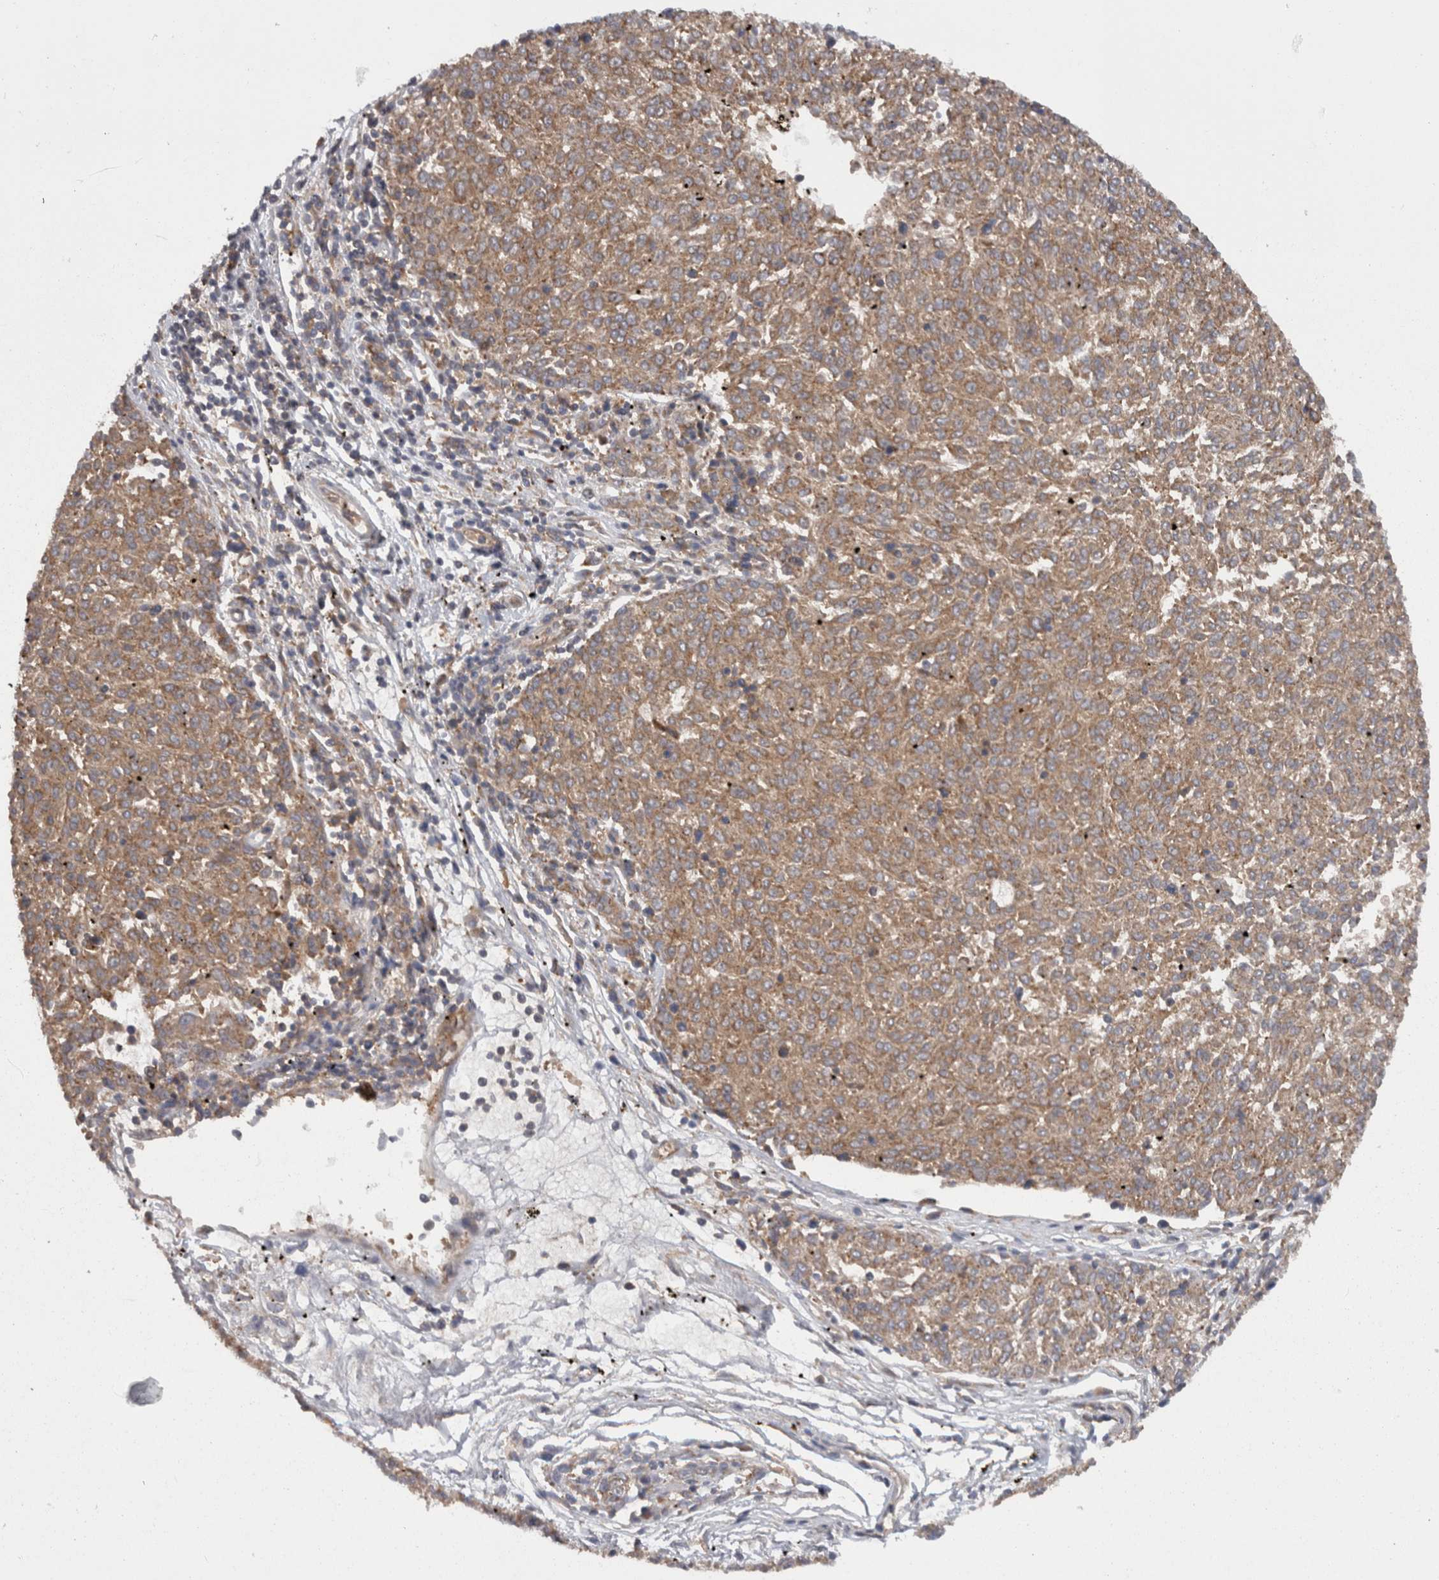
{"staining": {"intensity": "moderate", "quantity": ">75%", "location": "cytoplasmic/membranous"}, "tissue": "melanoma", "cell_type": "Tumor cells", "image_type": "cancer", "snomed": [{"axis": "morphology", "description": "Malignant melanoma, NOS"}, {"axis": "topography", "description": "Skin"}], "caption": "Tumor cells demonstrate moderate cytoplasmic/membranous positivity in about >75% of cells in melanoma. Immunohistochemistry (ihc) stains the protein of interest in brown and the nuclei are stained blue.", "gene": "SMCR8", "patient": {"sex": "female", "age": 72}}